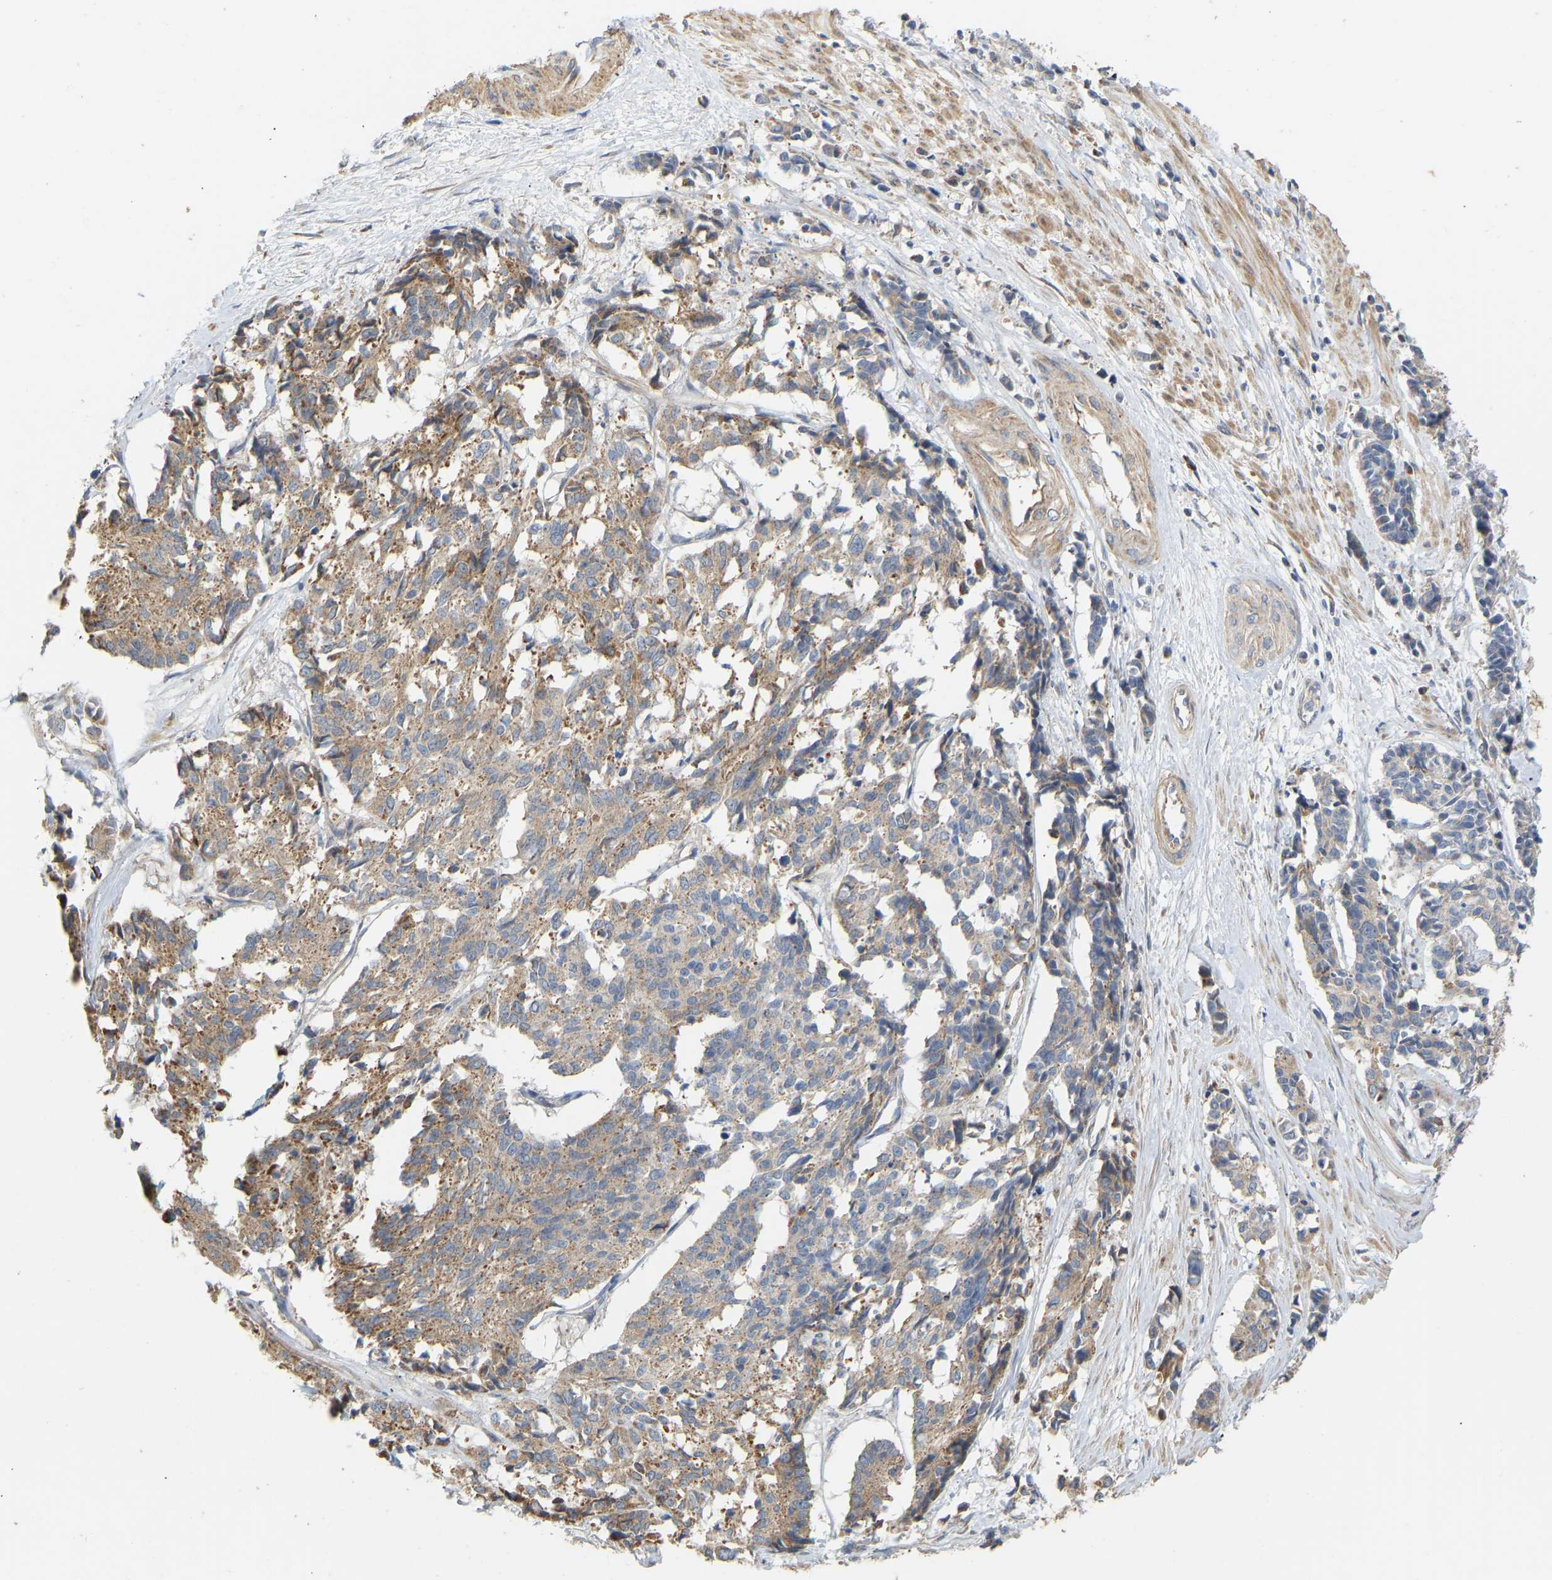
{"staining": {"intensity": "weak", "quantity": "25%-75%", "location": "cytoplasmic/membranous"}, "tissue": "cervical cancer", "cell_type": "Tumor cells", "image_type": "cancer", "snomed": [{"axis": "morphology", "description": "Squamous cell carcinoma, NOS"}, {"axis": "topography", "description": "Cervix"}], "caption": "The photomicrograph demonstrates staining of cervical cancer (squamous cell carcinoma), revealing weak cytoplasmic/membranous protein staining (brown color) within tumor cells.", "gene": "HACD2", "patient": {"sex": "female", "age": 35}}